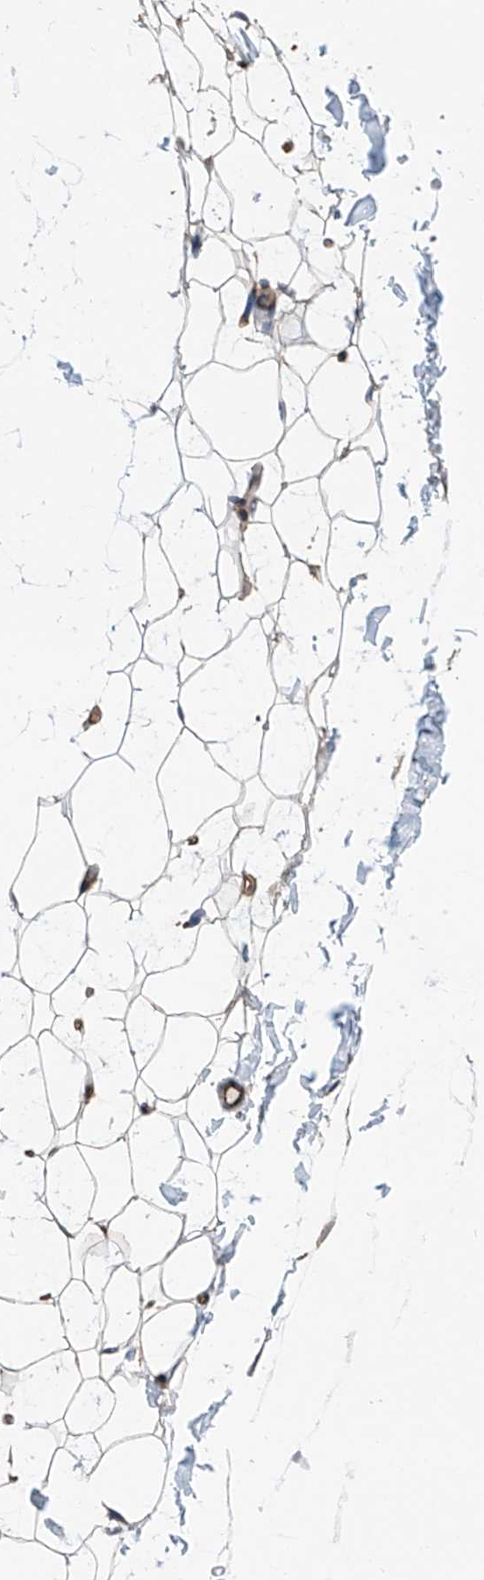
{"staining": {"intensity": "moderate", "quantity": ">75%", "location": "cytoplasmic/membranous"}, "tissue": "adipose tissue", "cell_type": "Adipocytes", "image_type": "normal", "snomed": [{"axis": "morphology", "description": "Normal tissue, NOS"}, {"axis": "topography", "description": "Breast"}], "caption": "Protein staining displays moderate cytoplasmic/membranous expression in about >75% of adipocytes in normal adipose tissue. The staining was performed using DAB (3,3'-diaminobenzidine) to visualize the protein expression in brown, while the nuclei were stained in blue with hematoxylin (Magnification: 20x).", "gene": "THEMIS2", "patient": {"sex": "female", "age": 23}}